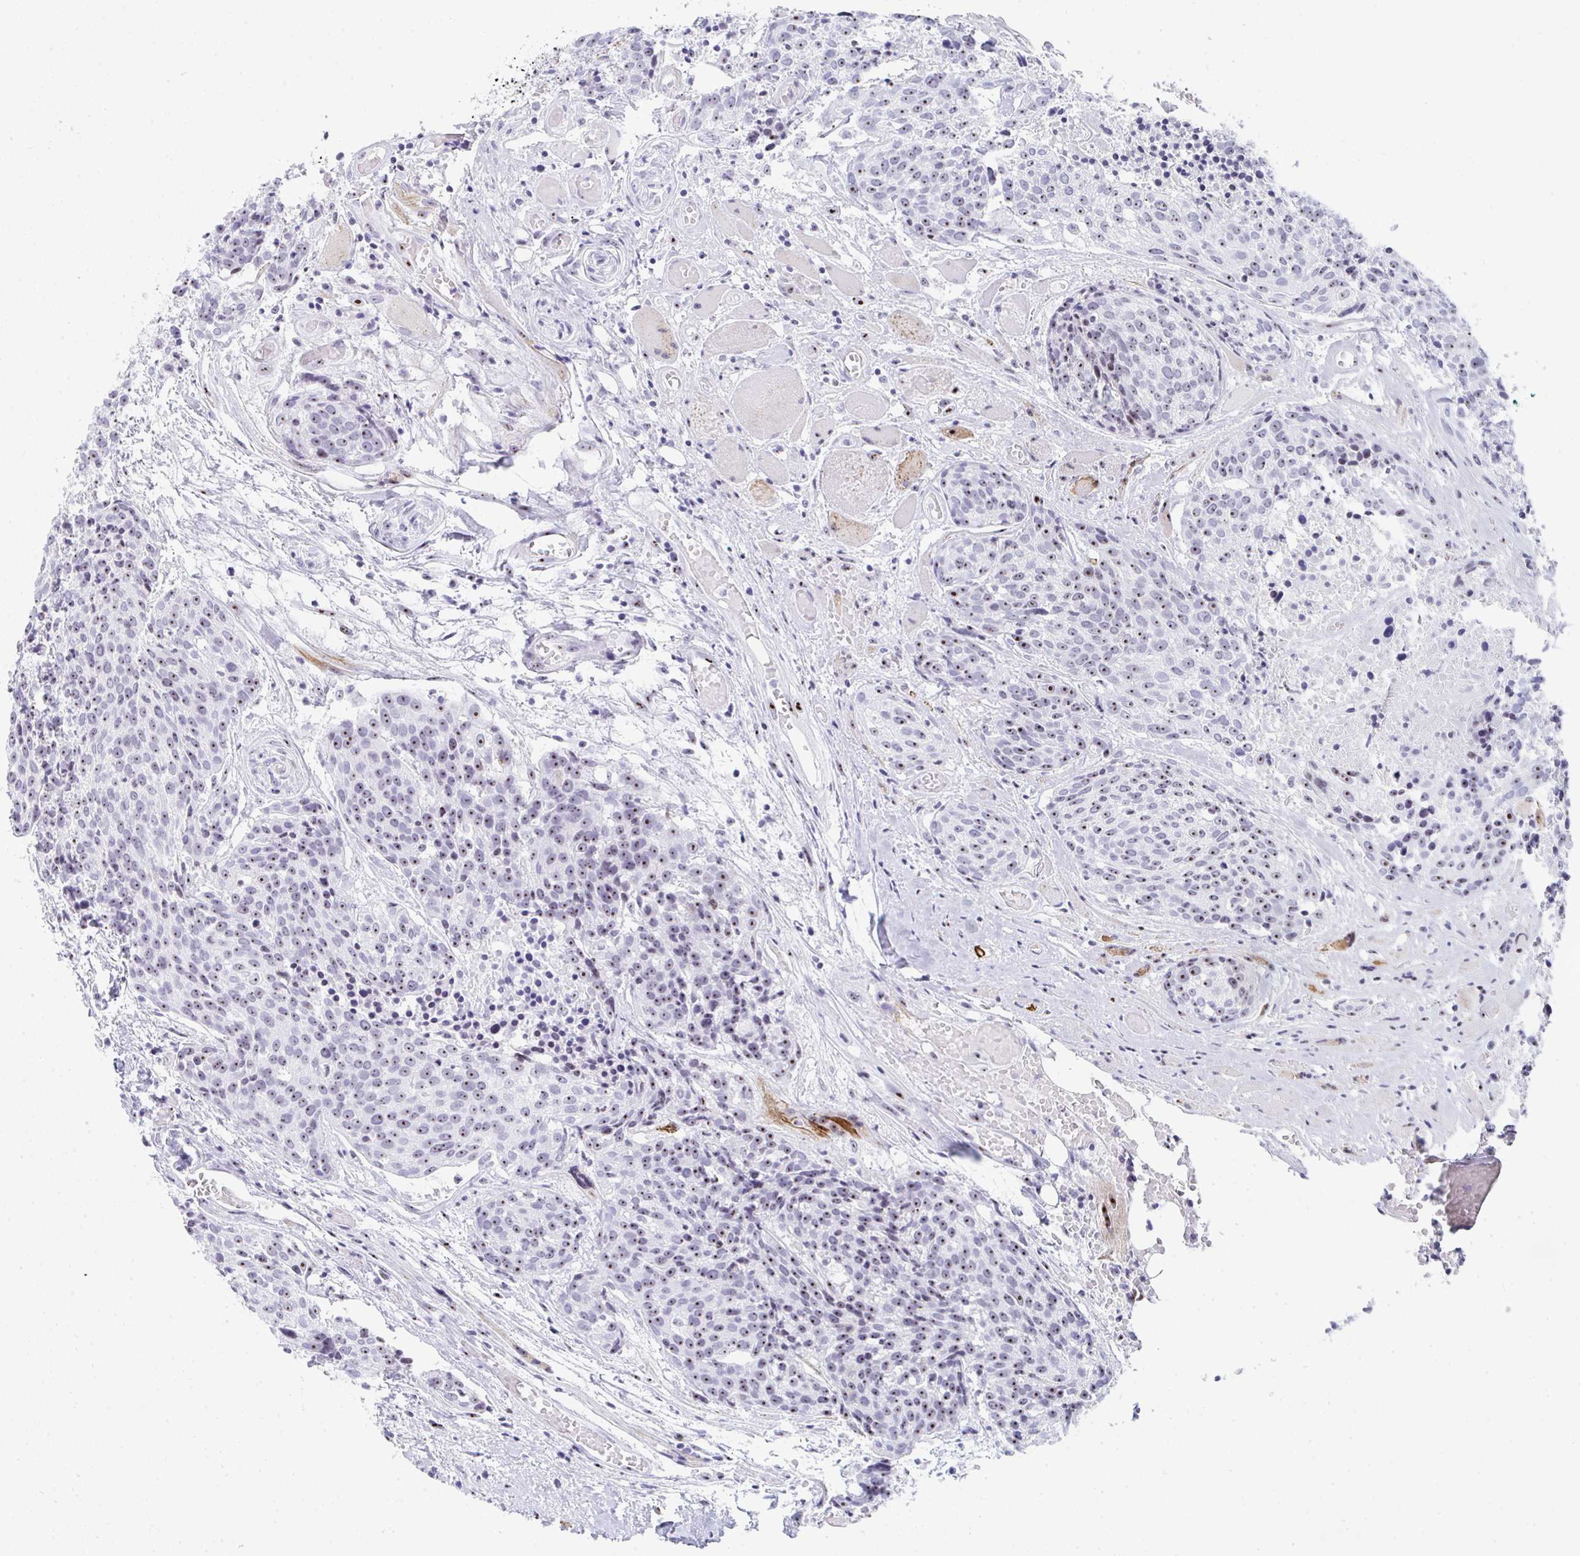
{"staining": {"intensity": "moderate", "quantity": ">75%", "location": "nuclear"}, "tissue": "head and neck cancer", "cell_type": "Tumor cells", "image_type": "cancer", "snomed": [{"axis": "morphology", "description": "Squamous cell carcinoma, NOS"}, {"axis": "topography", "description": "Oral tissue"}, {"axis": "topography", "description": "Head-Neck"}], "caption": "Human head and neck cancer (squamous cell carcinoma) stained with a brown dye shows moderate nuclear positive expression in about >75% of tumor cells.", "gene": "NOP10", "patient": {"sex": "male", "age": 64}}